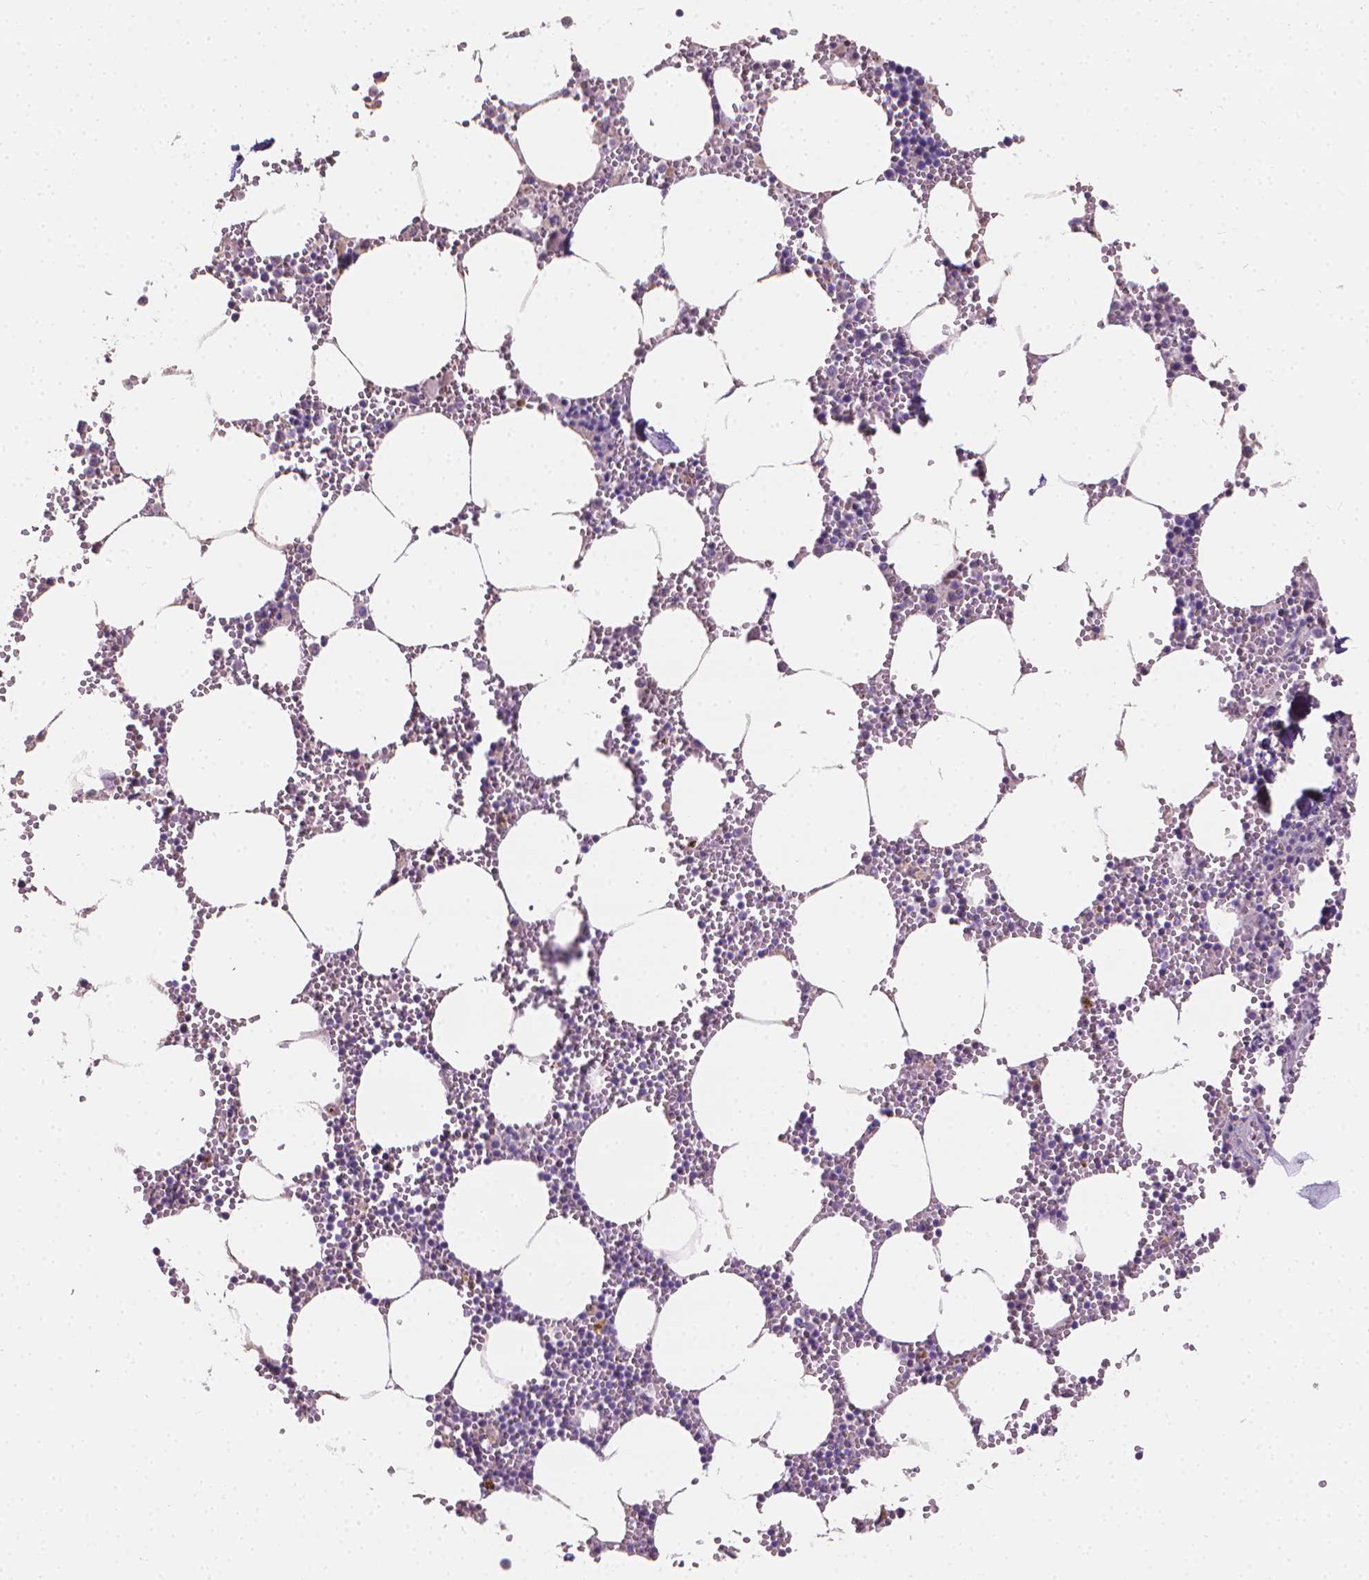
{"staining": {"intensity": "negative", "quantity": "none", "location": "none"}, "tissue": "bone marrow", "cell_type": "Hematopoietic cells", "image_type": "normal", "snomed": [{"axis": "morphology", "description": "Normal tissue, NOS"}, {"axis": "topography", "description": "Bone marrow"}], "caption": "Immunohistochemistry of normal bone marrow displays no expression in hematopoietic cells.", "gene": "CABCOCO1", "patient": {"sex": "male", "age": 54}}